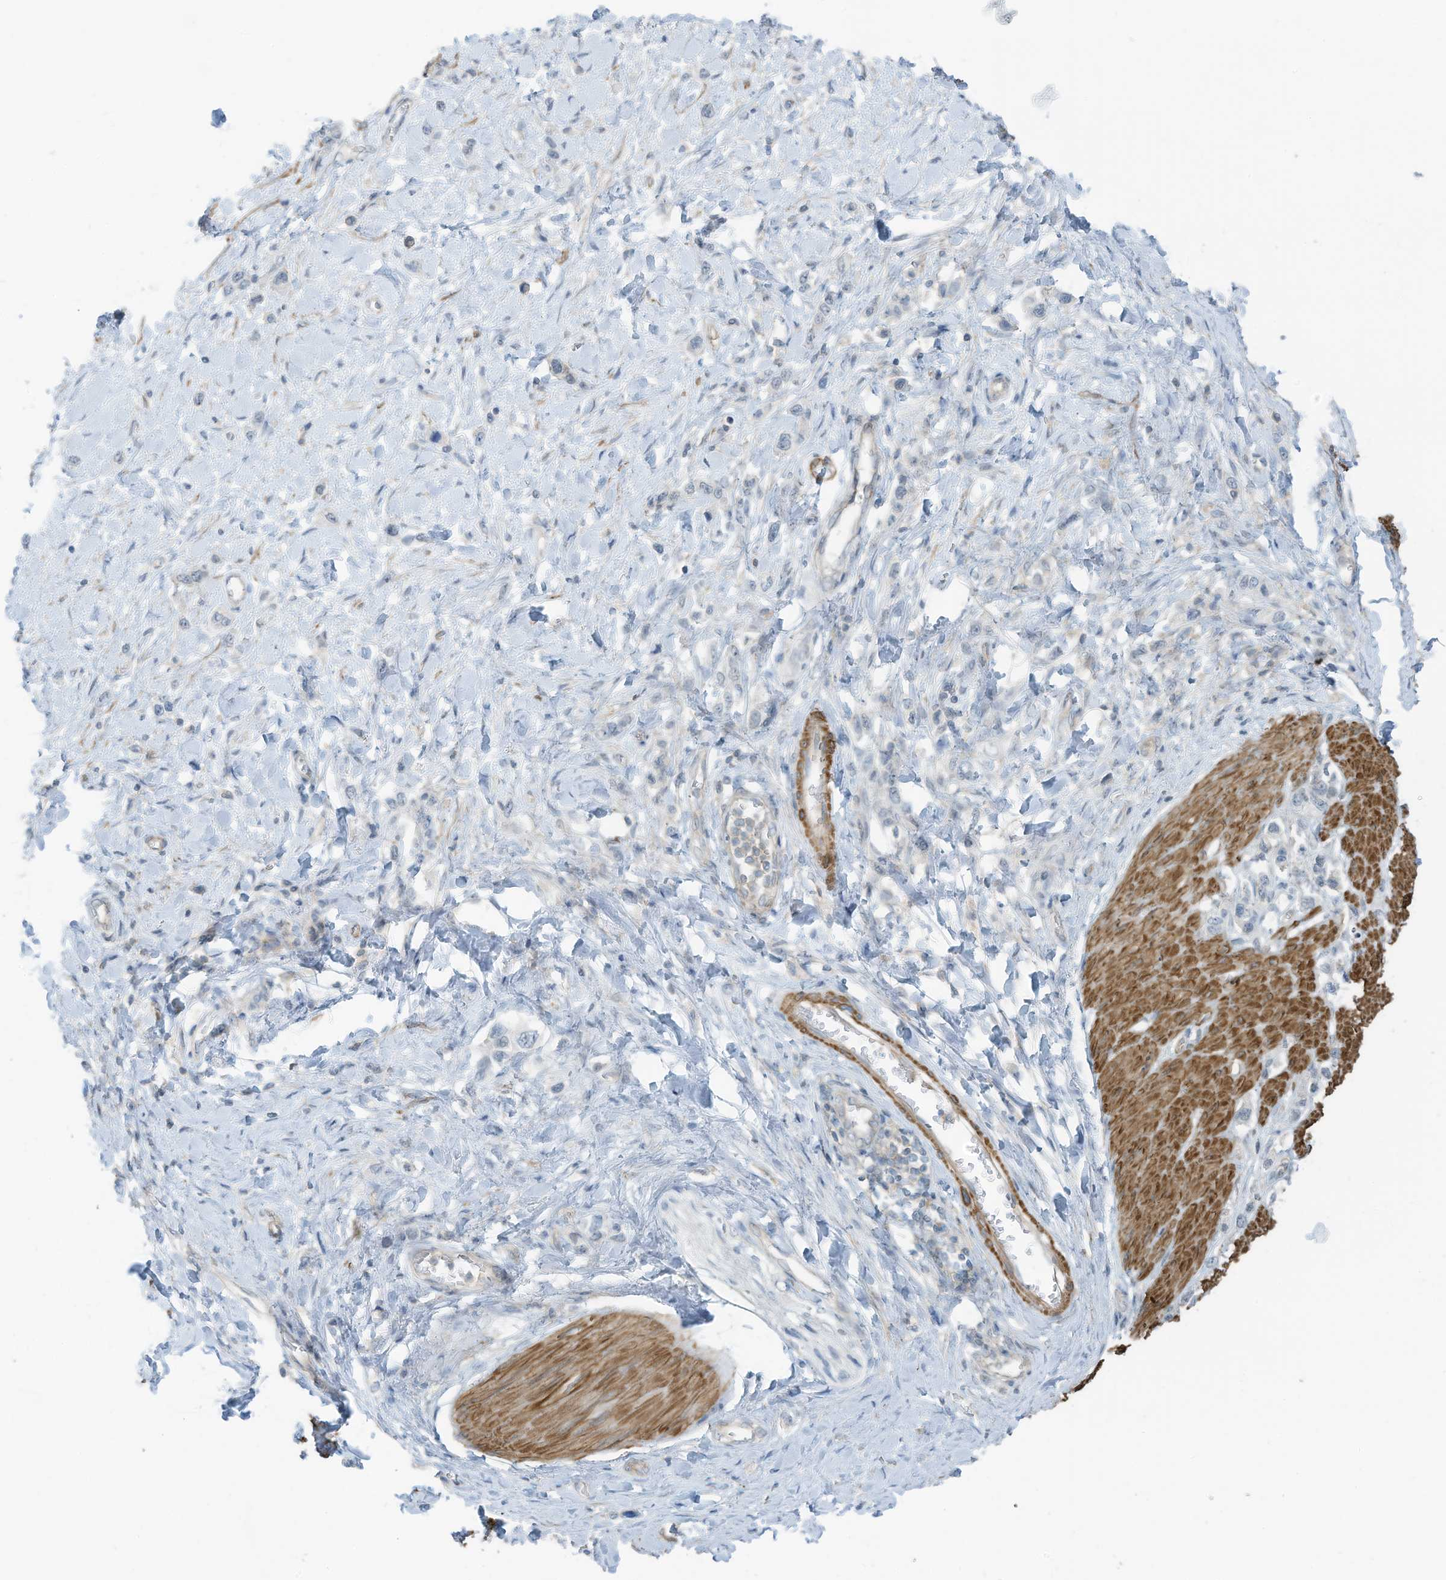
{"staining": {"intensity": "negative", "quantity": "none", "location": "none"}, "tissue": "stomach cancer", "cell_type": "Tumor cells", "image_type": "cancer", "snomed": [{"axis": "morphology", "description": "Normal tissue, NOS"}, {"axis": "morphology", "description": "Adenocarcinoma, NOS"}, {"axis": "topography", "description": "Stomach, upper"}, {"axis": "topography", "description": "Stomach"}], "caption": "DAB immunohistochemical staining of stomach cancer (adenocarcinoma) demonstrates no significant positivity in tumor cells.", "gene": "ZNF846", "patient": {"sex": "female", "age": 65}}